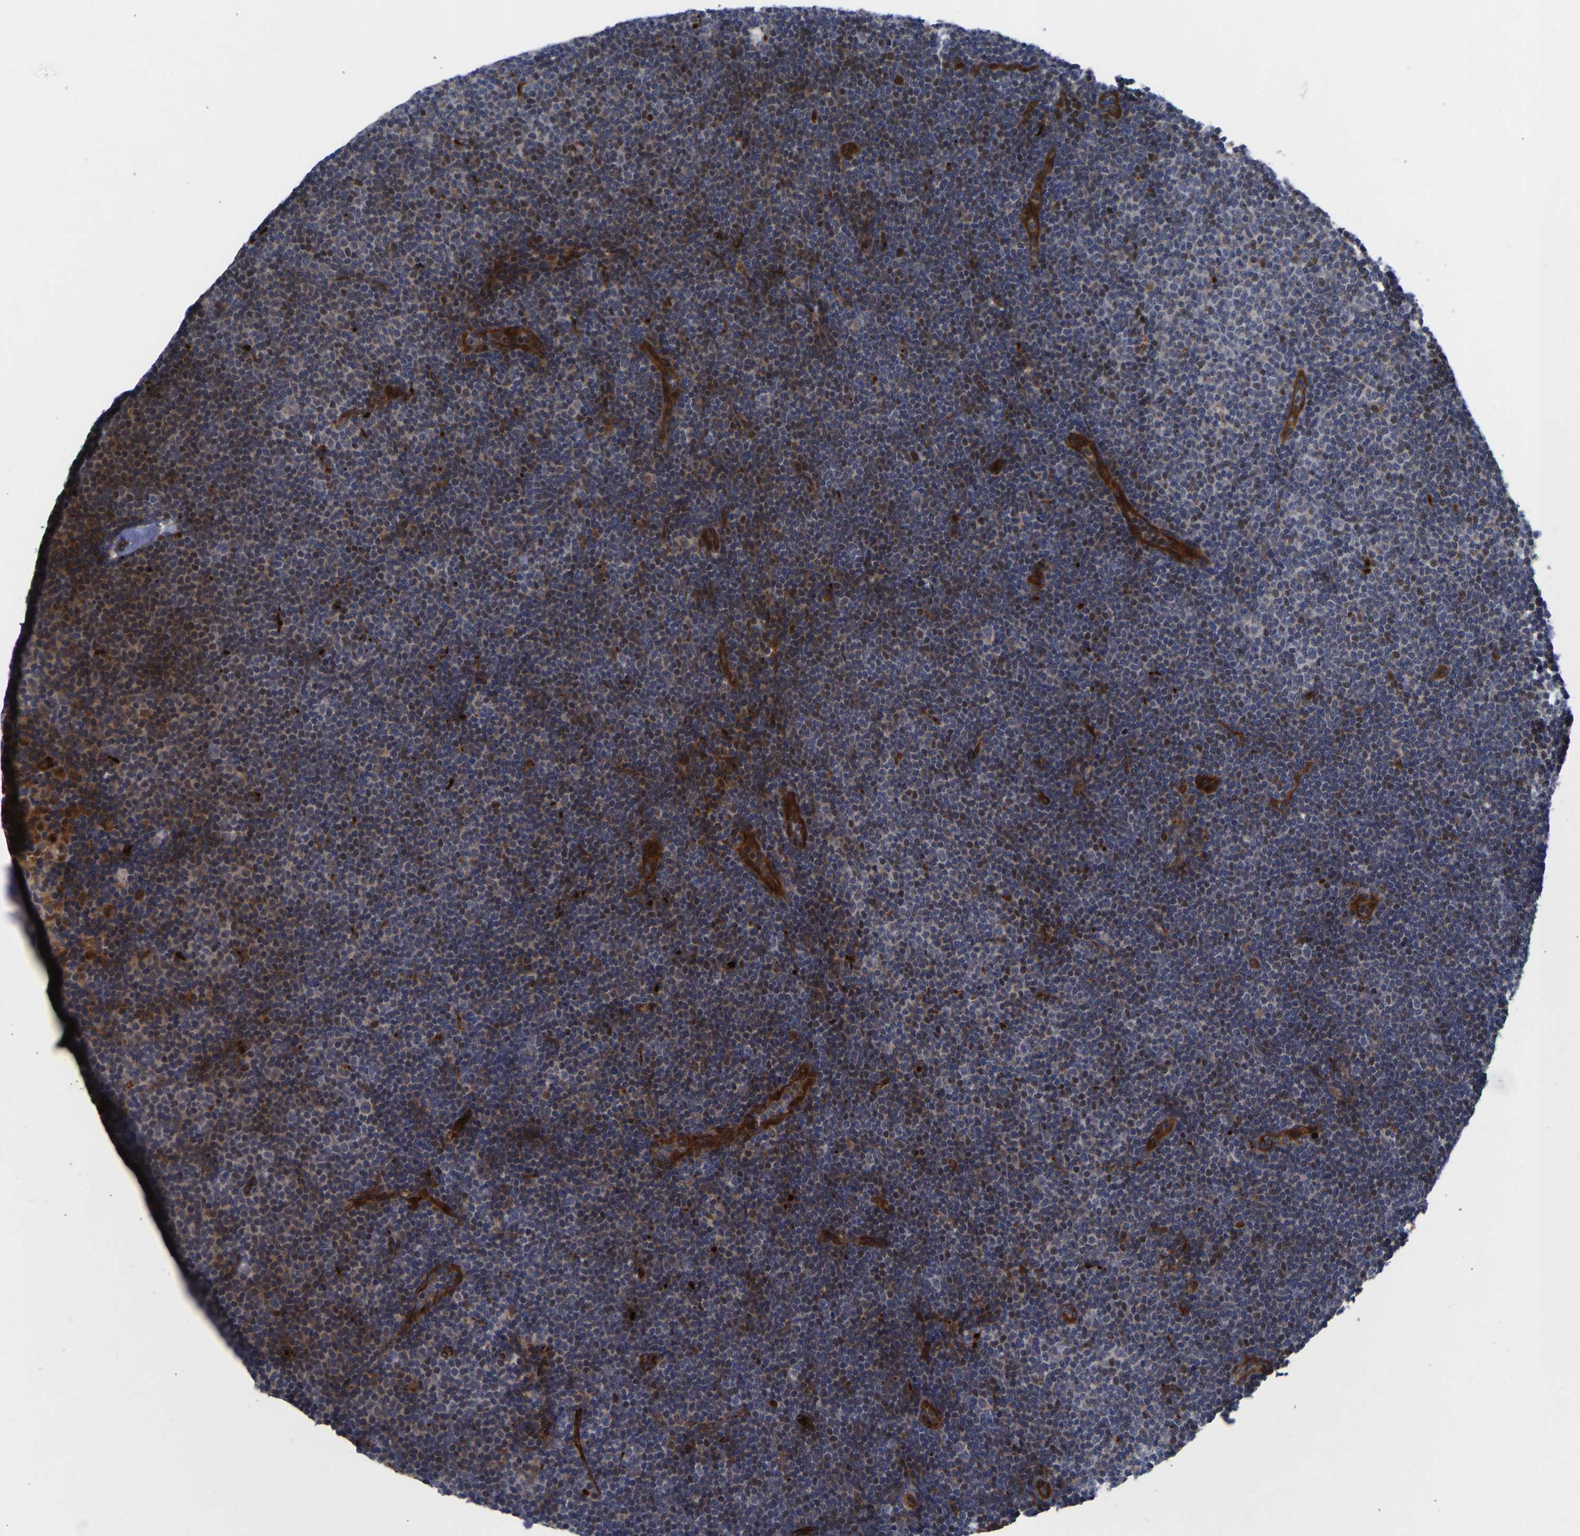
{"staining": {"intensity": "weak", "quantity": "<25%", "location": "cytoplasmic/membranous"}, "tissue": "lymphoma", "cell_type": "Tumor cells", "image_type": "cancer", "snomed": [{"axis": "morphology", "description": "Malignant lymphoma, non-Hodgkin's type, Low grade"}, {"axis": "topography", "description": "Lymph node"}], "caption": "Immunohistochemical staining of malignant lymphoma, non-Hodgkin's type (low-grade) exhibits no significant staining in tumor cells.", "gene": "TMEM38B", "patient": {"sex": "female", "age": 53}}